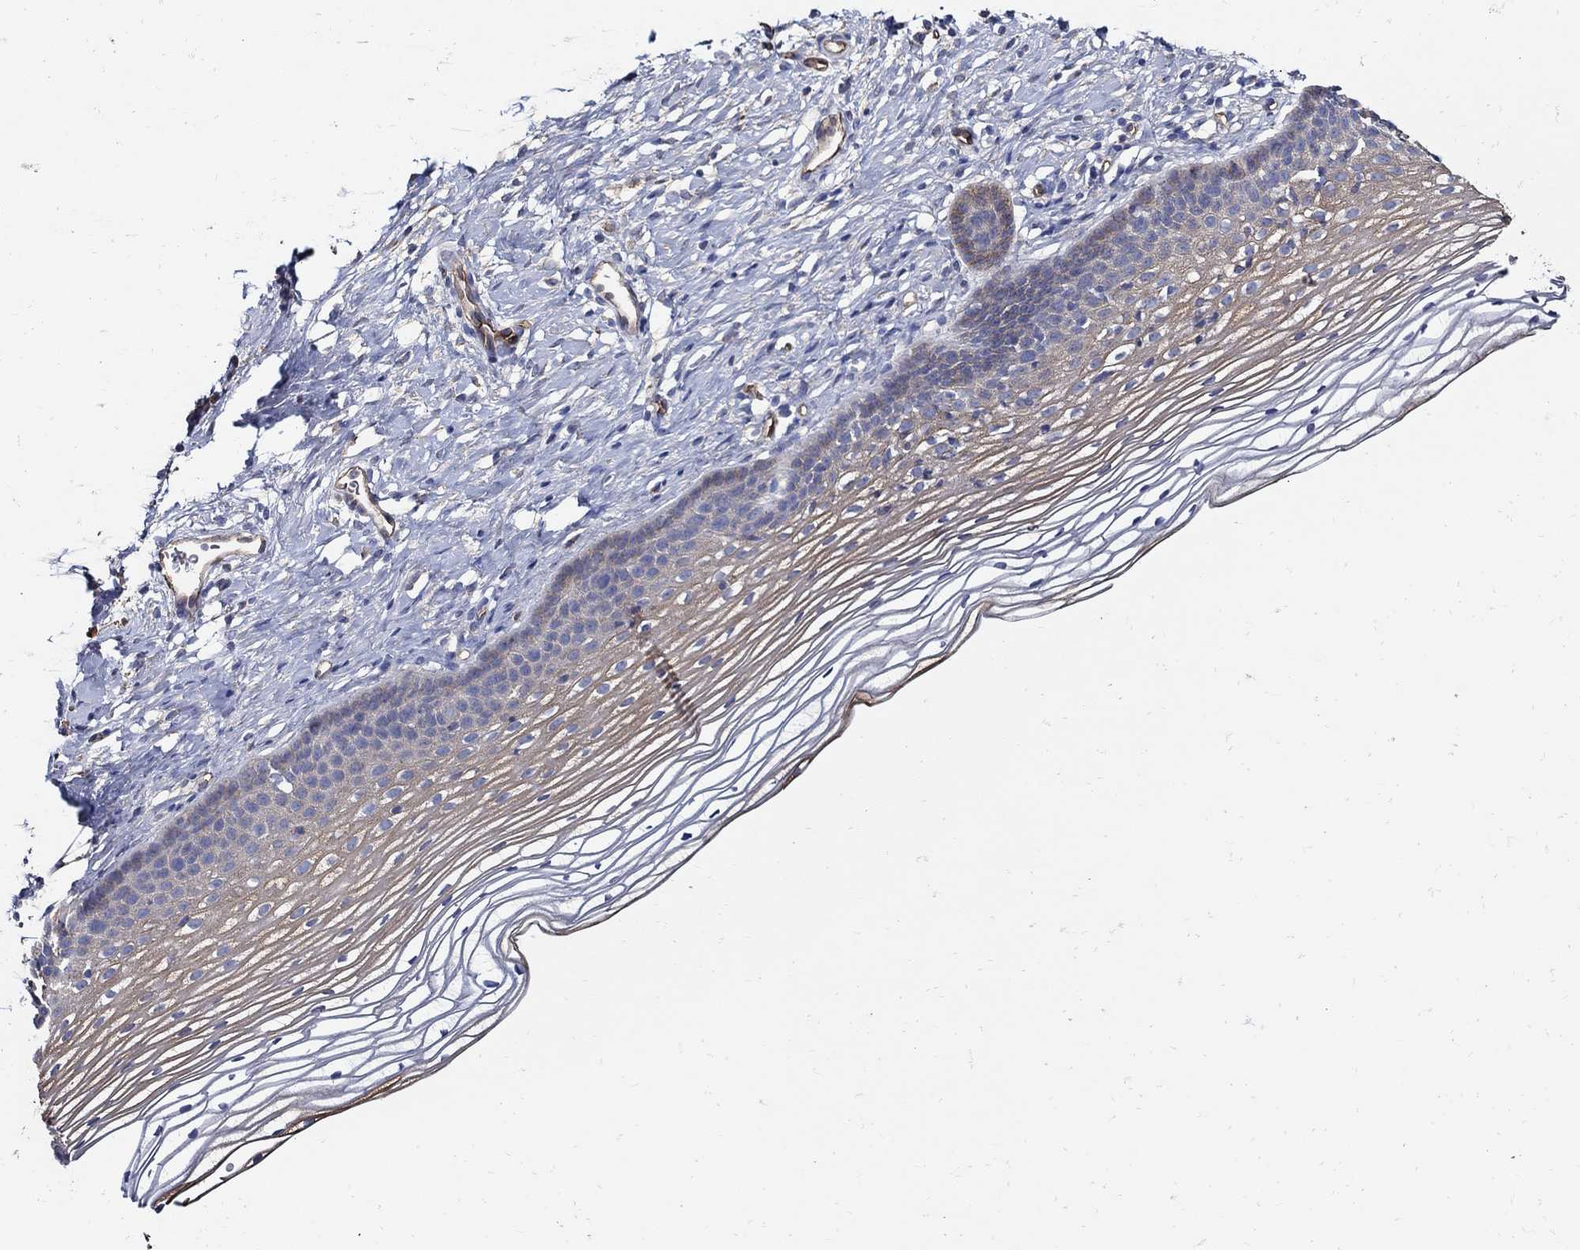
{"staining": {"intensity": "negative", "quantity": "none", "location": "none"}, "tissue": "cervix", "cell_type": "Glandular cells", "image_type": "normal", "snomed": [{"axis": "morphology", "description": "Normal tissue, NOS"}, {"axis": "topography", "description": "Cervix"}], "caption": "Glandular cells are negative for protein expression in unremarkable human cervix. (Stains: DAB immunohistochemistry with hematoxylin counter stain, Microscopy: brightfield microscopy at high magnification).", "gene": "APBB3", "patient": {"sex": "female", "age": 39}}